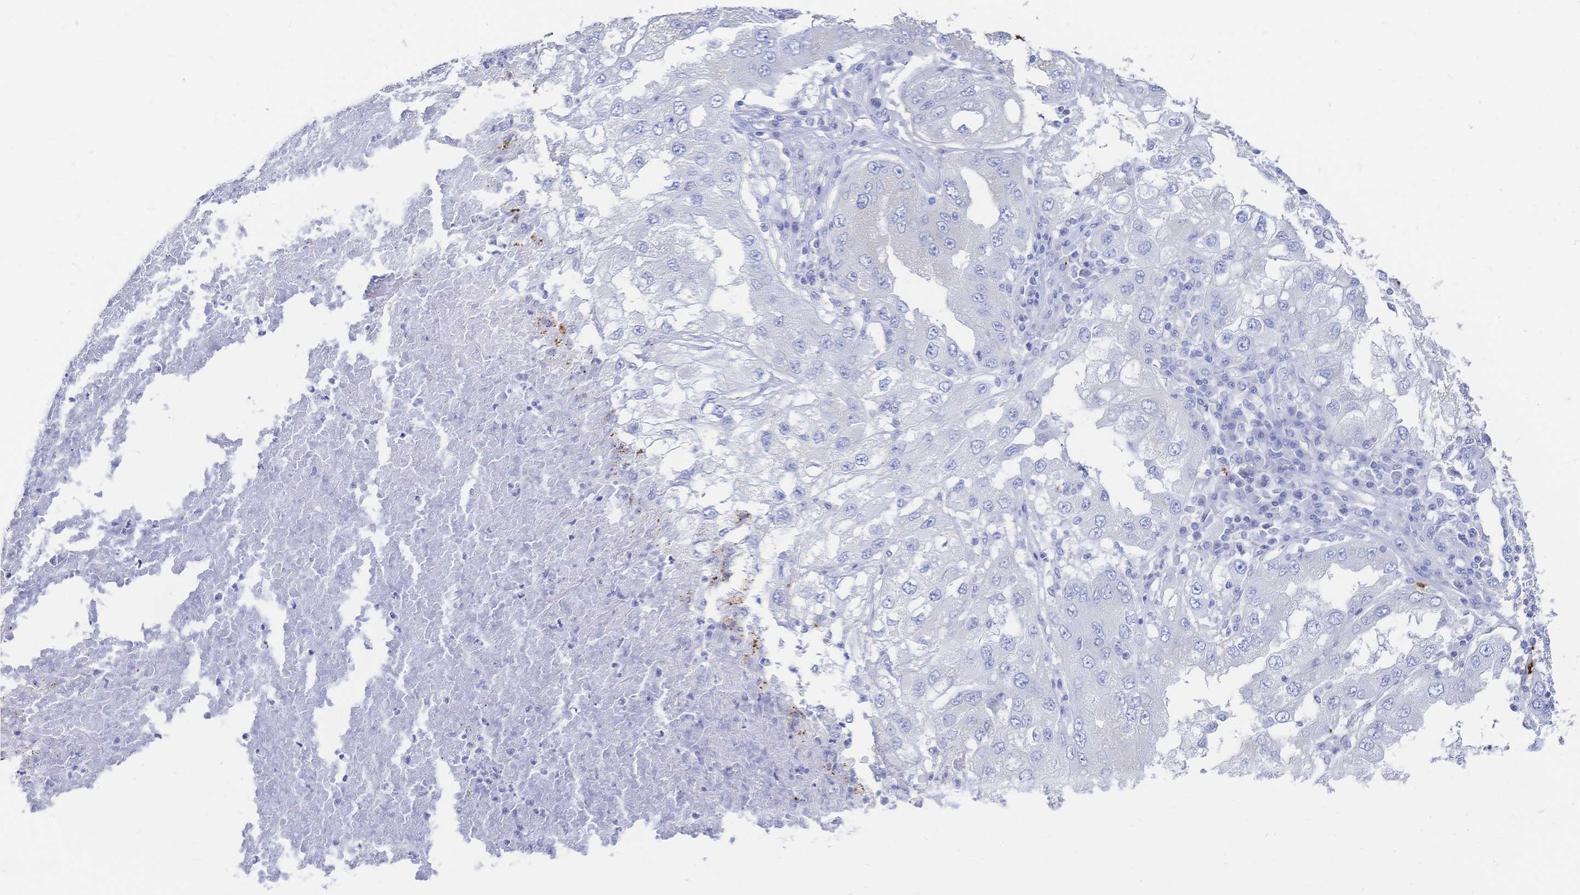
{"staining": {"intensity": "negative", "quantity": "none", "location": "none"}, "tissue": "lung cancer", "cell_type": "Tumor cells", "image_type": "cancer", "snomed": [{"axis": "morphology", "description": "Adenocarcinoma, NOS"}, {"axis": "morphology", "description": "Adenocarcinoma primary or metastatic"}, {"axis": "topography", "description": "Lung"}], "caption": "Photomicrograph shows no significant protein staining in tumor cells of lung cancer (adenocarcinoma primary or metastatic).", "gene": "IL2RB", "patient": {"sex": "male", "age": 74}}